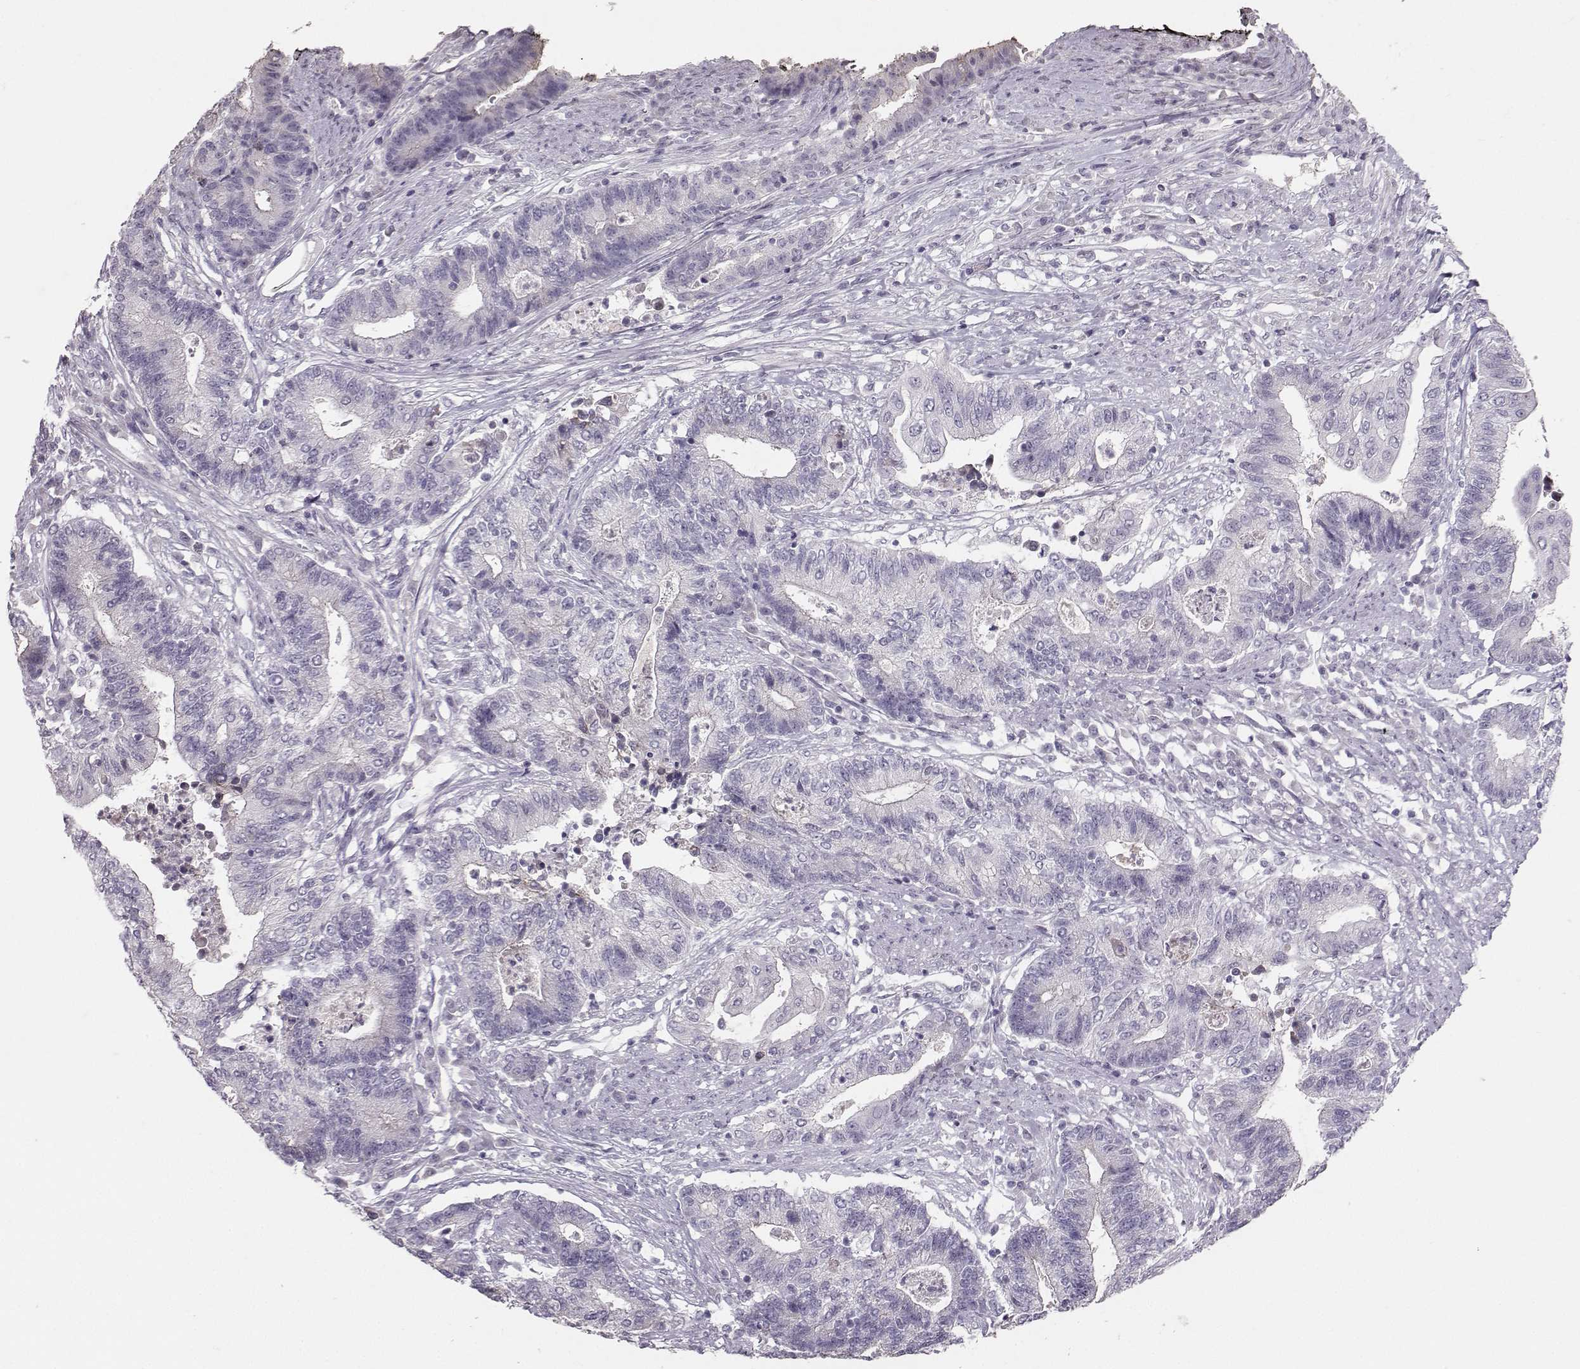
{"staining": {"intensity": "negative", "quantity": "none", "location": "none"}, "tissue": "endometrial cancer", "cell_type": "Tumor cells", "image_type": "cancer", "snomed": [{"axis": "morphology", "description": "Adenocarcinoma, NOS"}, {"axis": "topography", "description": "Uterus"}, {"axis": "topography", "description": "Endometrium"}], "caption": "Immunohistochemical staining of adenocarcinoma (endometrial) displays no significant expression in tumor cells.", "gene": "PKP2", "patient": {"sex": "female", "age": 54}}